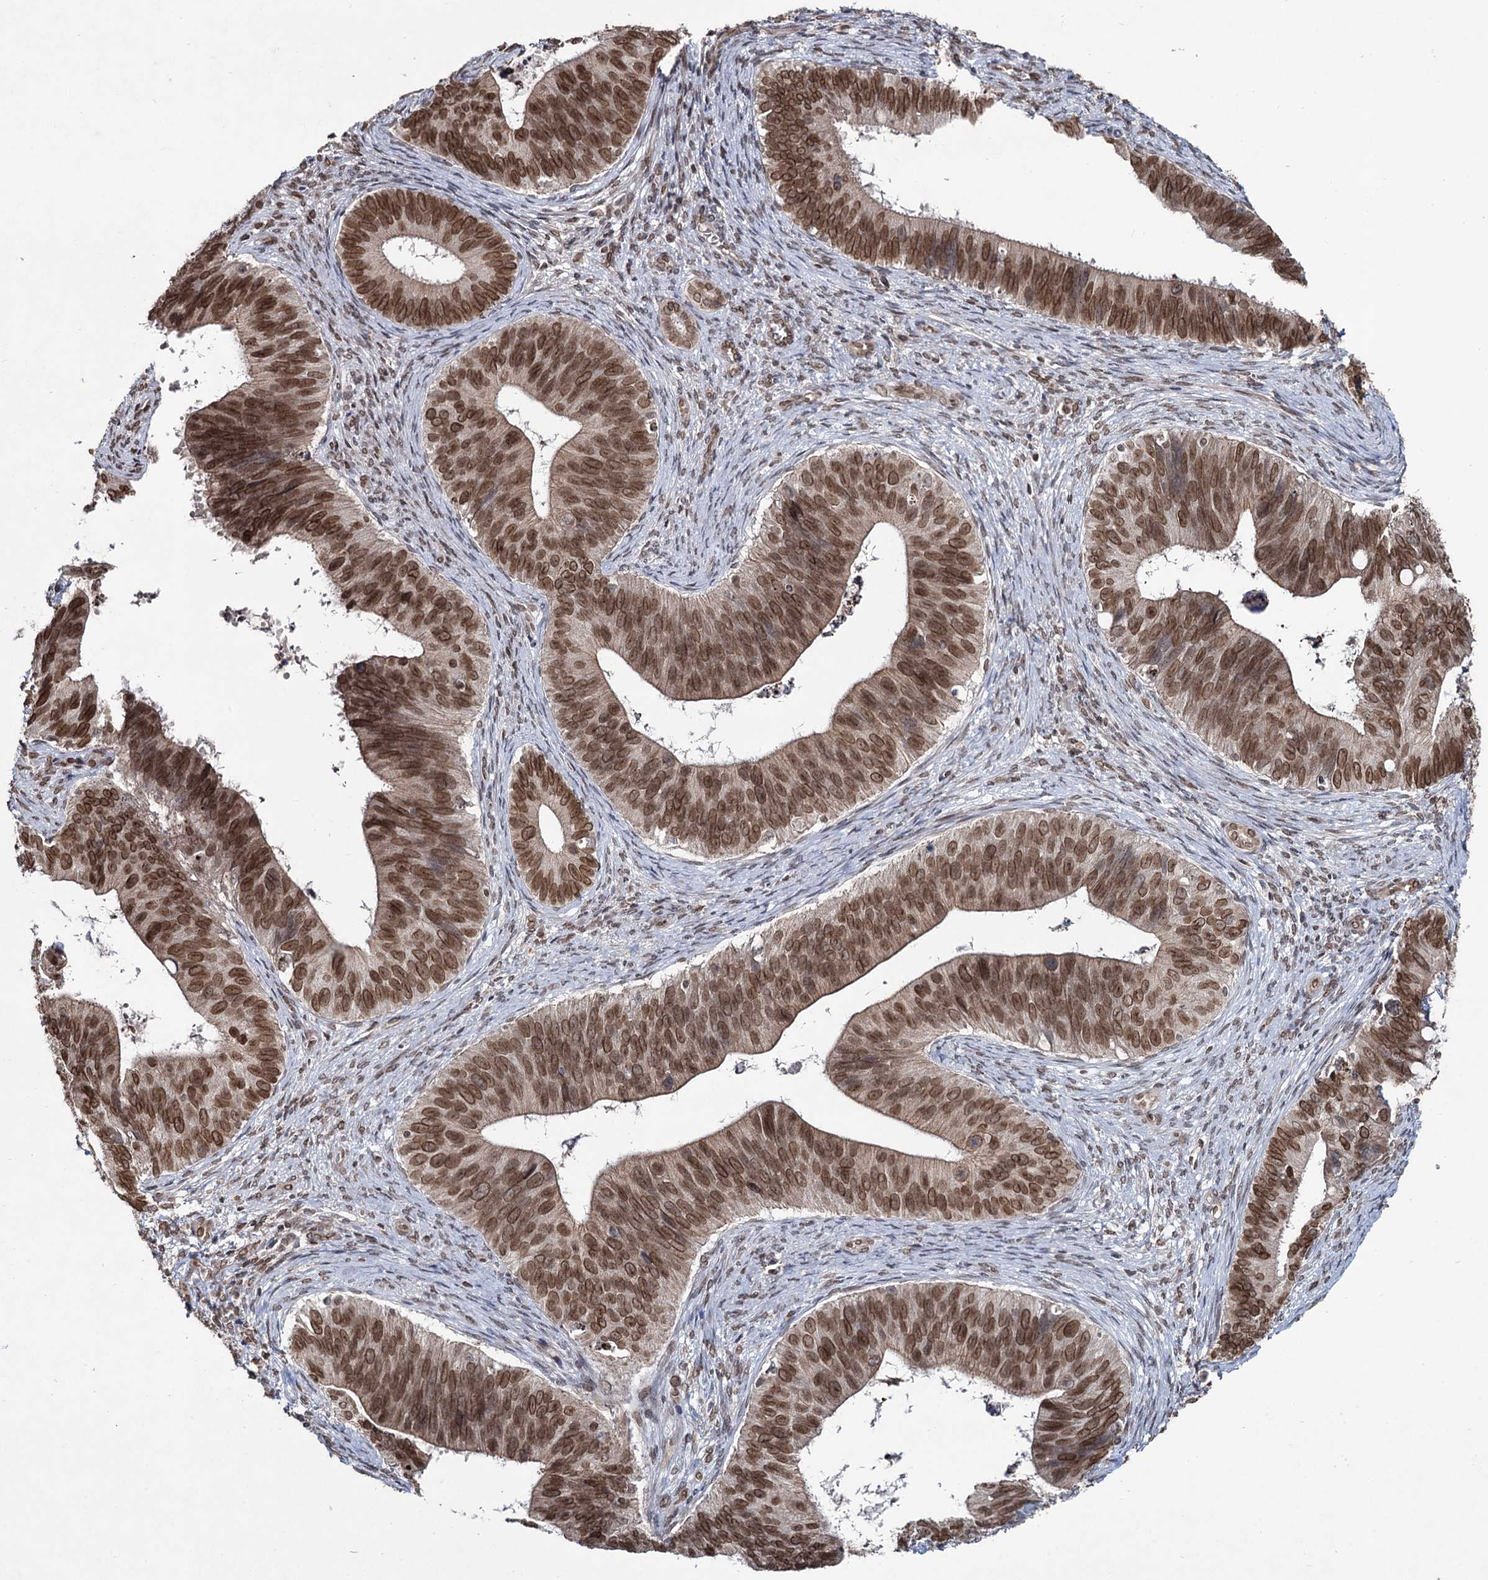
{"staining": {"intensity": "moderate", "quantity": ">75%", "location": "cytoplasmic/membranous,nuclear"}, "tissue": "cervical cancer", "cell_type": "Tumor cells", "image_type": "cancer", "snomed": [{"axis": "morphology", "description": "Adenocarcinoma, NOS"}, {"axis": "topography", "description": "Cervix"}], "caption": "Immunohistochemical staining of human cervical cancer (adenocarcinoma) displays medium levels of moderate cytoplasmic/membranous and nuclear positivity in approximately >75% of tumor cells.", "gene": "RNF6", "patient": {"sex": "female", "age": 42}}